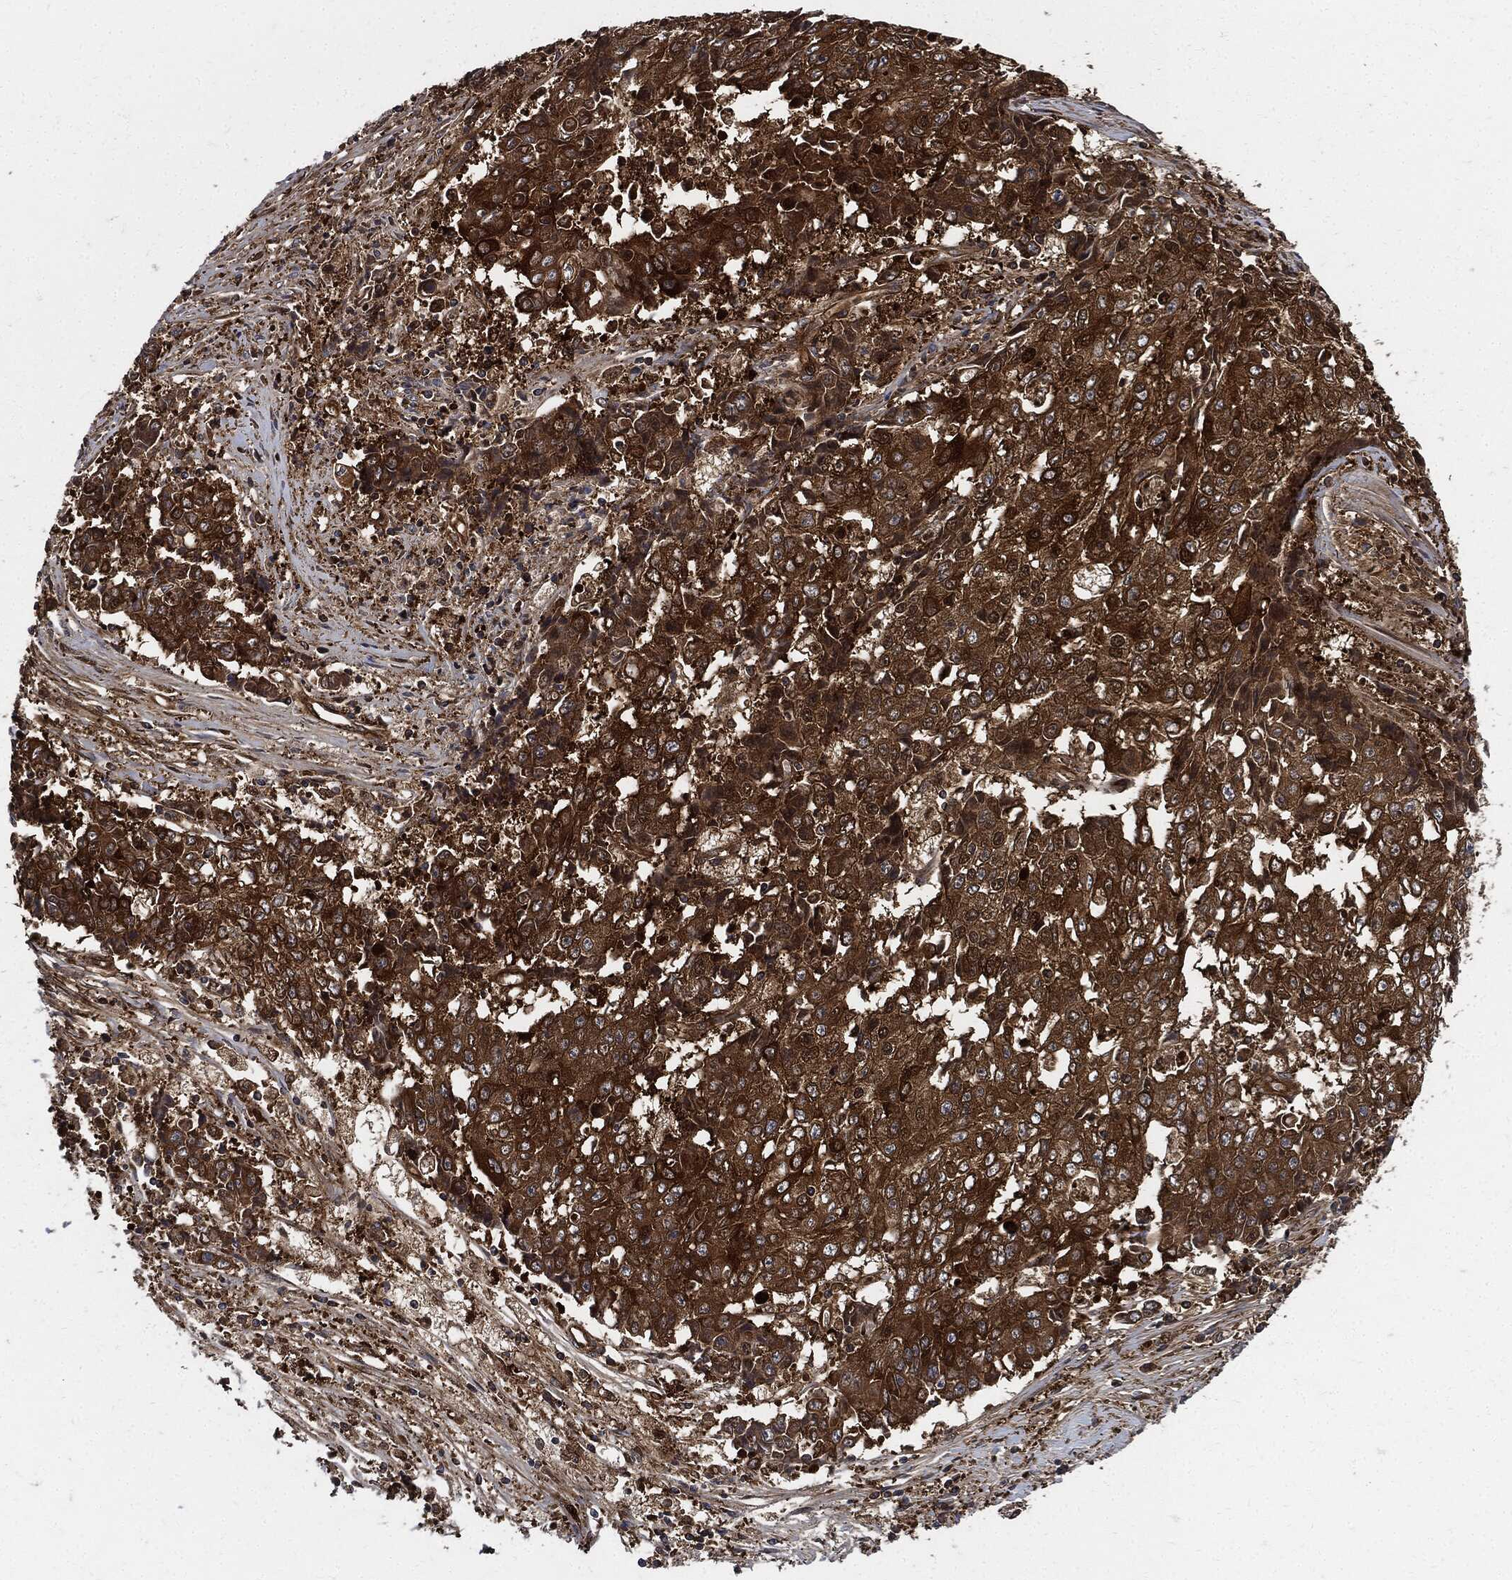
{"staining": {"intensity": "strong", "quantity": ">75%", "location": "cytoplasmic/membranous"}, "tissue": "ovarian cancer", "cell_type": "Tumor cells", "image_type": "cancer", "snomed": [{"axis": "morphology", "description": "Carcinoma, endometroid"}, {"axis": "topography", "description": "Ovary"}], "caption": "Ovarian cancer tissue displays strong cytoplasmic/membranous staining in approximately >75% of tumor cells, visualized by immunohistochemistry. (brown staining indicates protein expression, while blue staining denotes nuclei).", "gene": "XPNPEP1", "patient": {"sex": "female", "age": 42}}